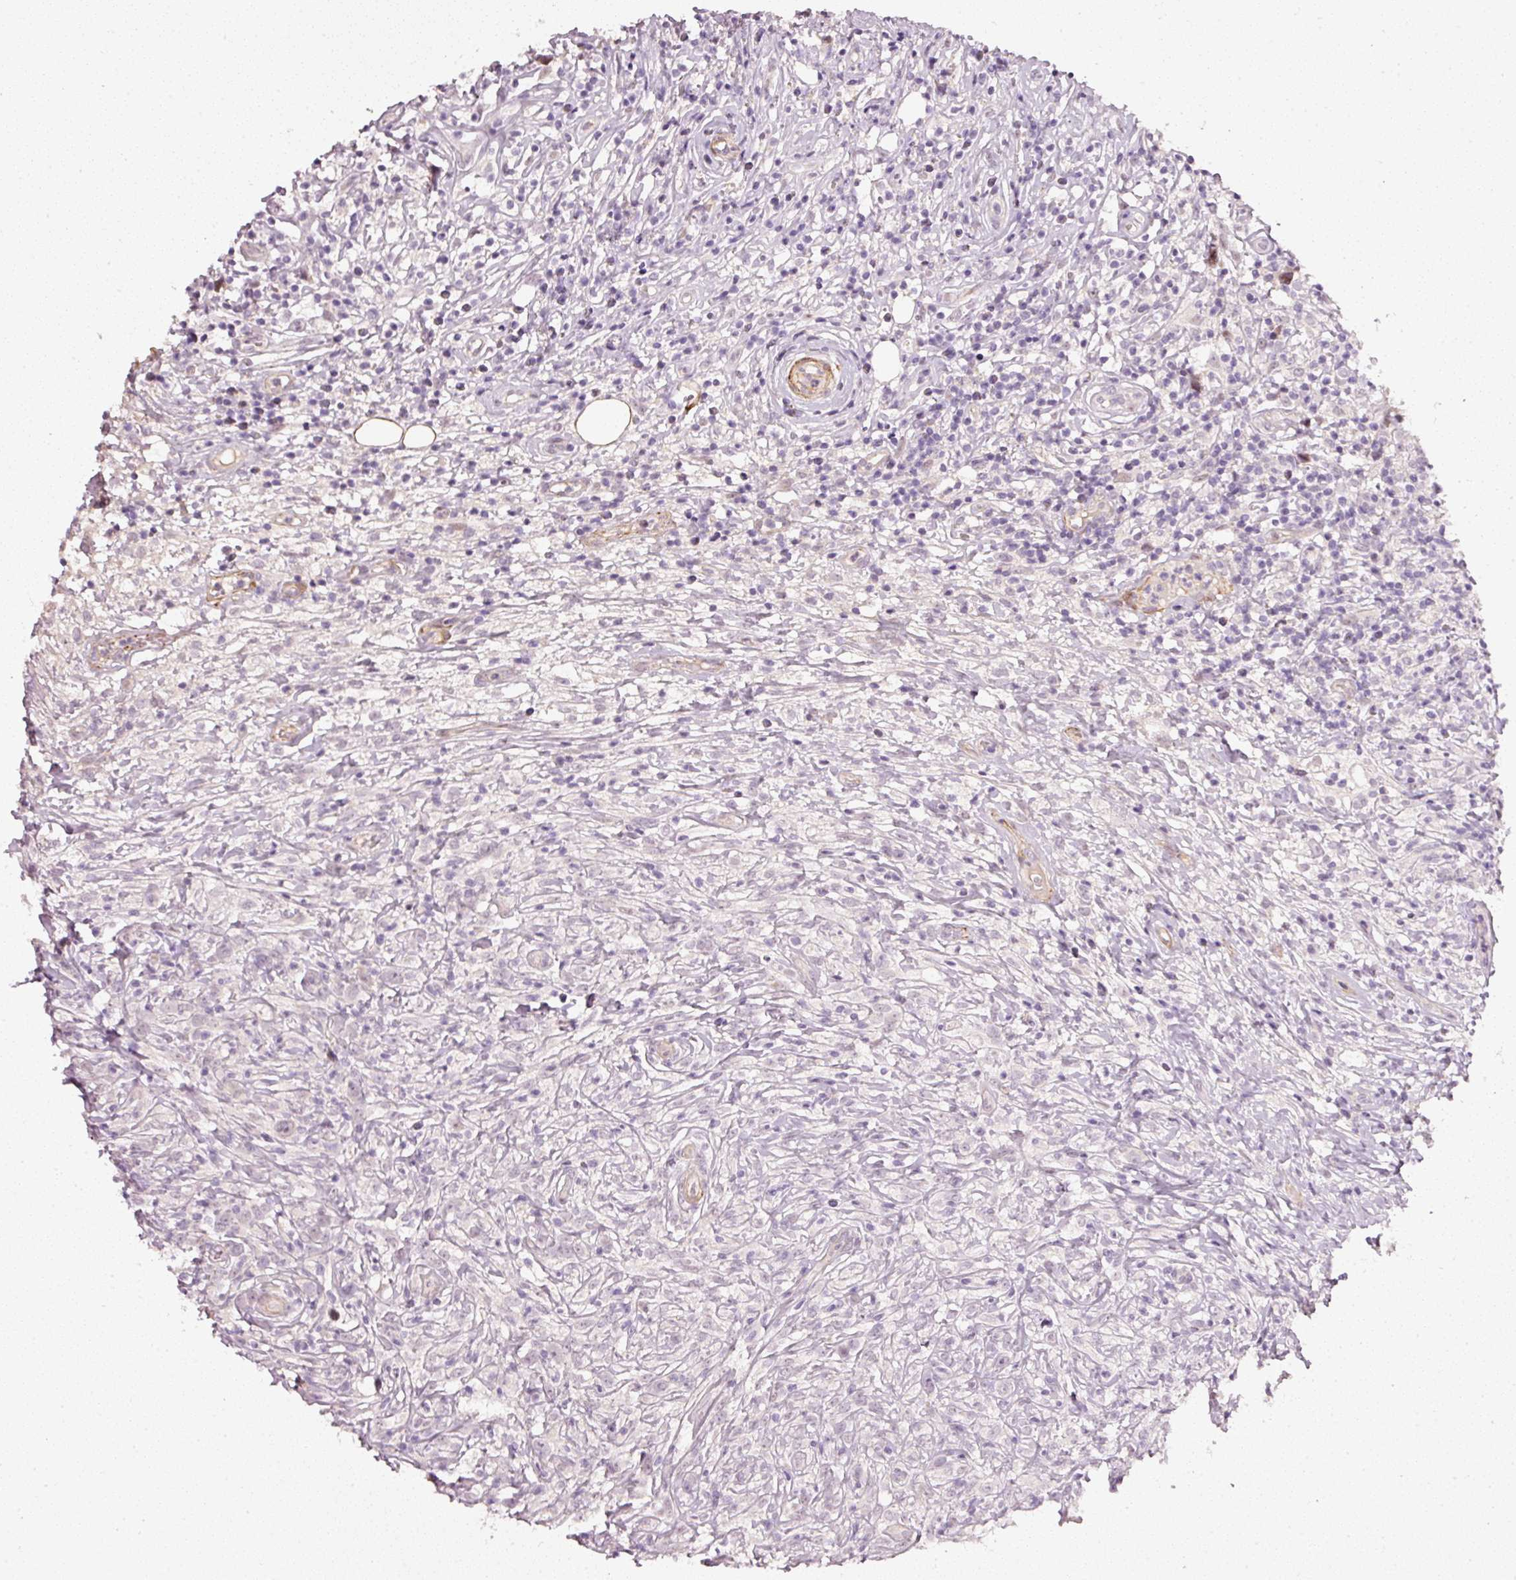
{"staining": {"intensity": "negative", "quantity": "none", "location": "none"}, "tissue": "lymphoma", "cell_type": "Tumor cells", "image_type": "cancer", "snomed": [{"axis": "morphology", "description": "Hodgkin's disease, NOS"}, {"axis": "topography", "description": "No Tissue"}], "caption": "This is an immunohistochemistry micrograph of human lymphoma. There is no expression in tumor cells.", "gene": "TOGARAM1", "patient": {"sex": "female", "age": 21}}